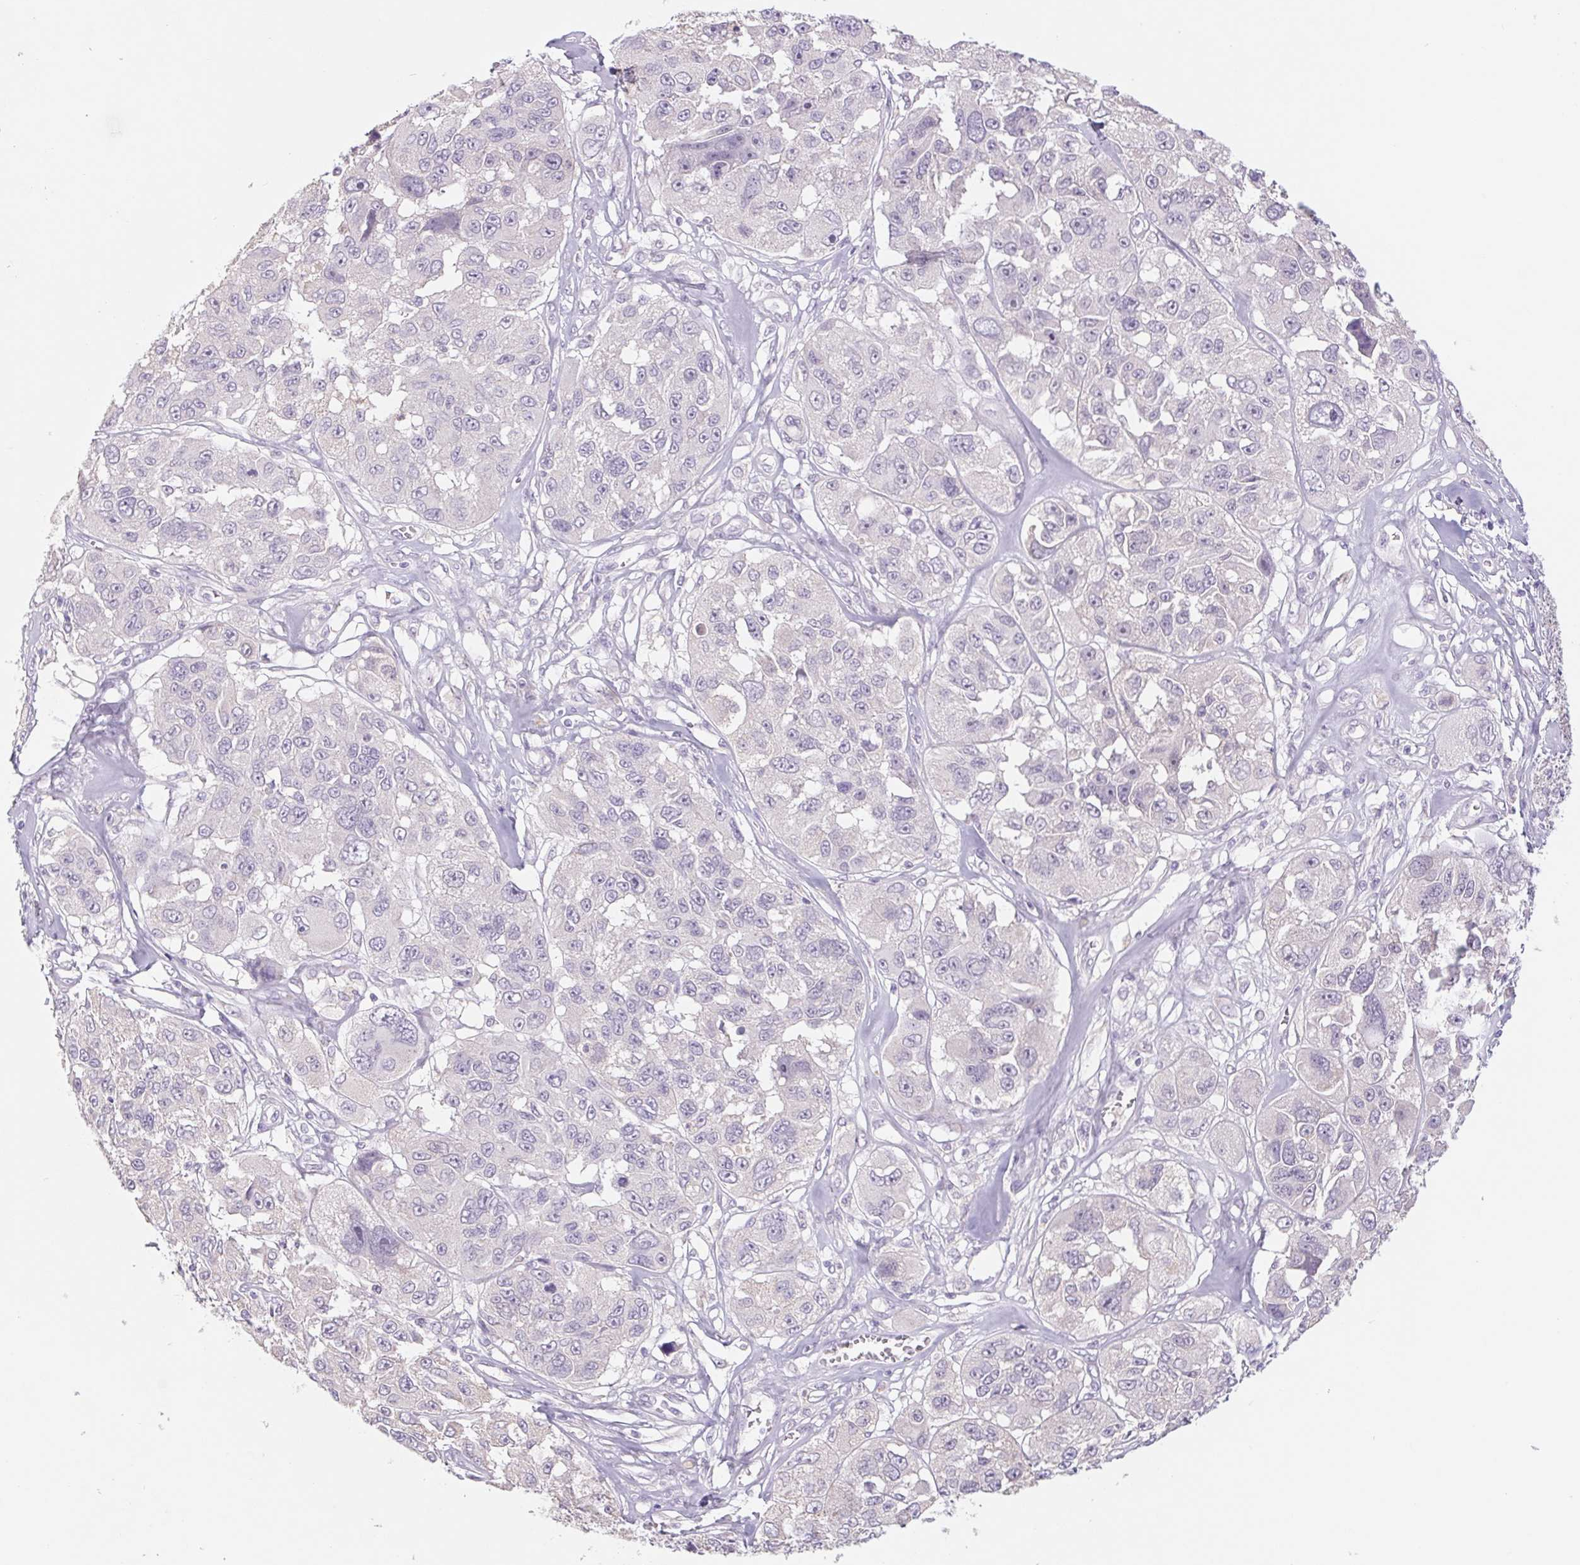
{"staining": {"intensity": "negative", "quantity": "none", "location": "none"}, "tissue": "melanoma", "cell_type": "Tumor cells", "image_type": "cancer", "snomed": [{"axis": "morphology", "description": "Malignant melanoma, NOS"}, {"axis": "topography", "description": "Skin"}], "caption": "Tumor cells are negative for brown protein staining in melanoma.", "gene": "PNMA8B", "patient": {"sex": "female", "age": 66}}